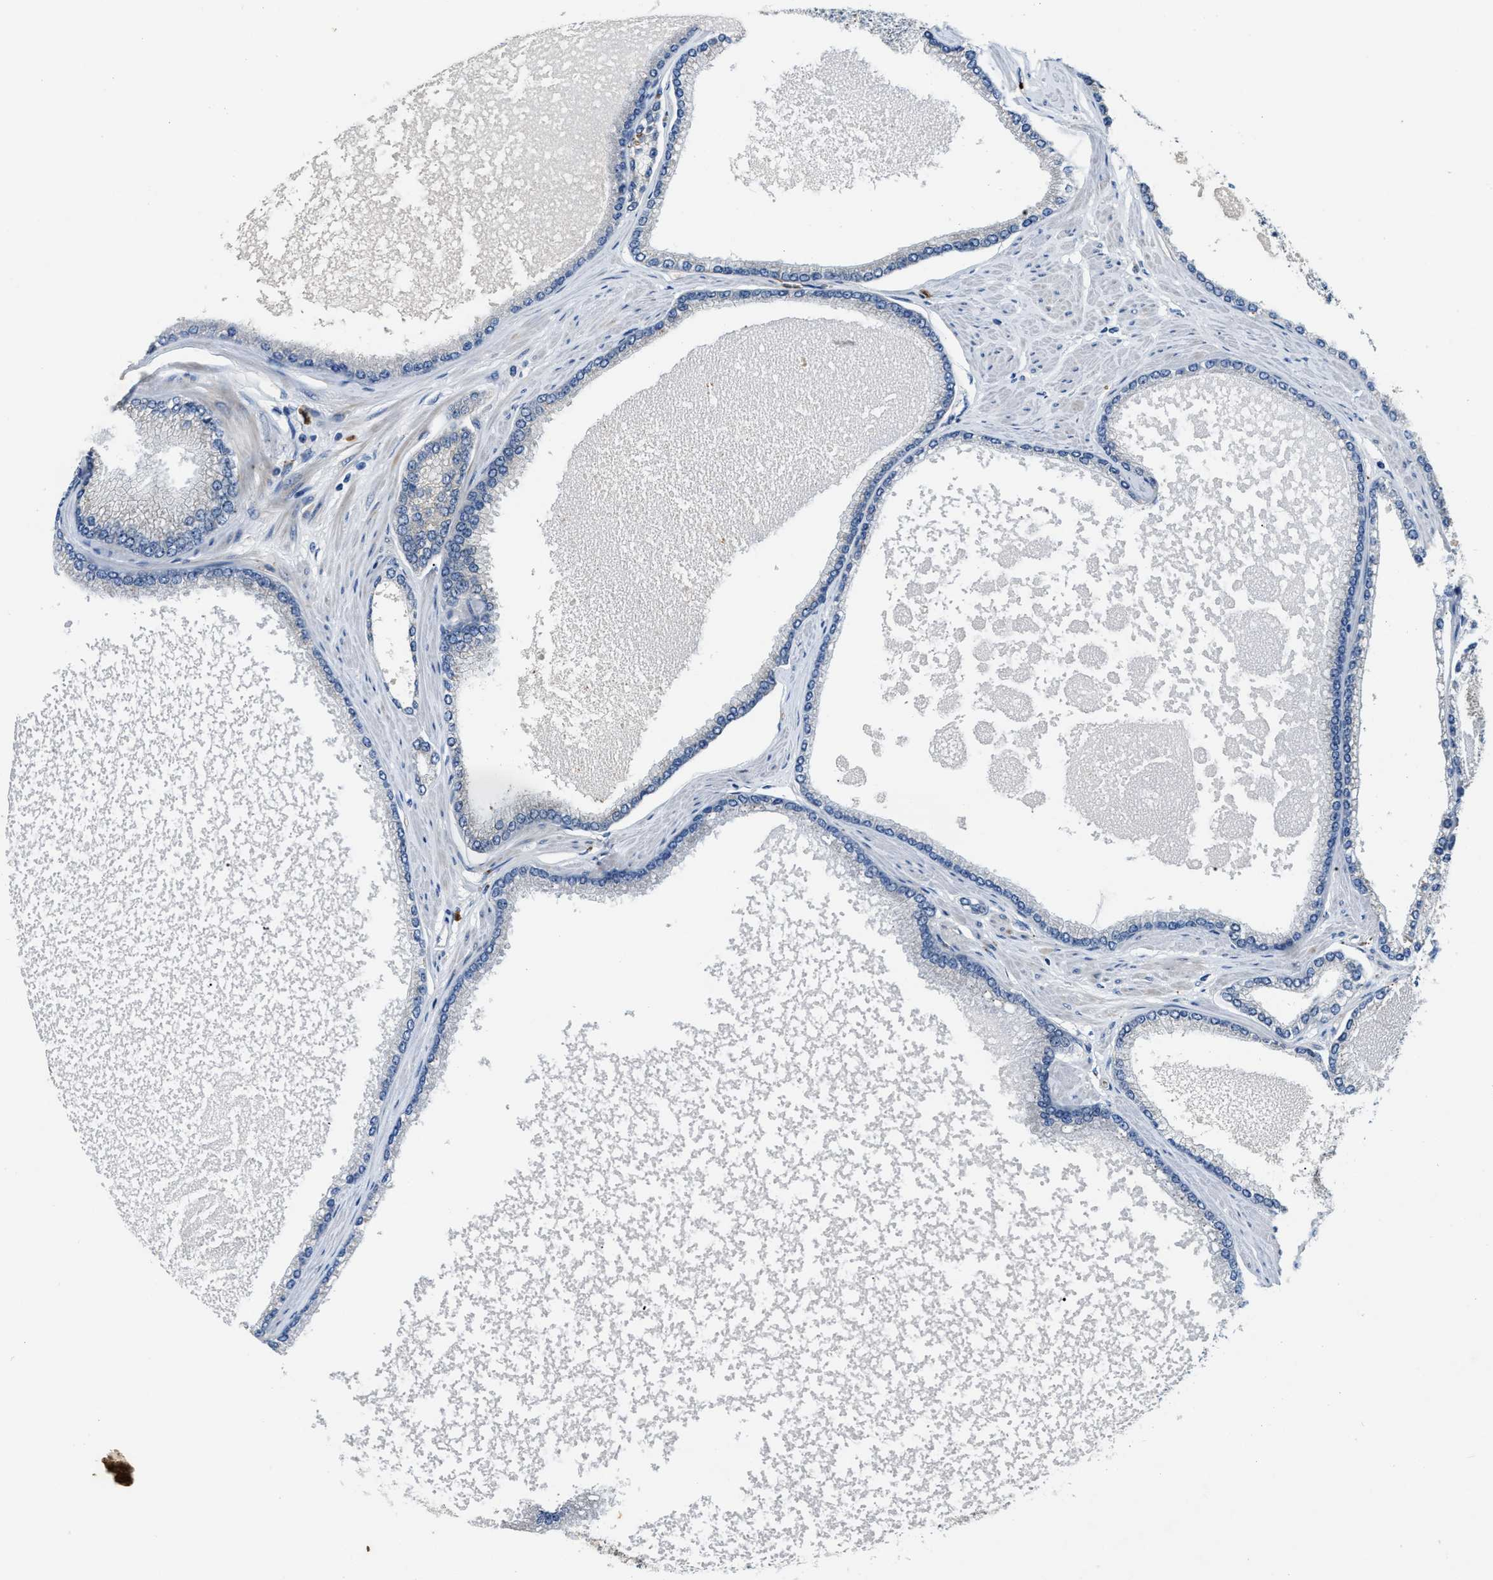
{"staining": {"intensity": "negative", "quantity": "none", "location": "none"}, "tissue": "prostate cancer", "cell_type": "Tumor cells", "image_type": "cancer", "snomed": [{"axis": "morphology", "description": "Adenocarcinoma, High grade"}, {"axis": "topography", "description": "Prostate"}], "caption": "Tumor cells are negative for protein expression in human prostate cancer (adenocarcinoma (high-grade)).", "gene": "ERC1", "patient": {"sex": "male", "age": 61}}